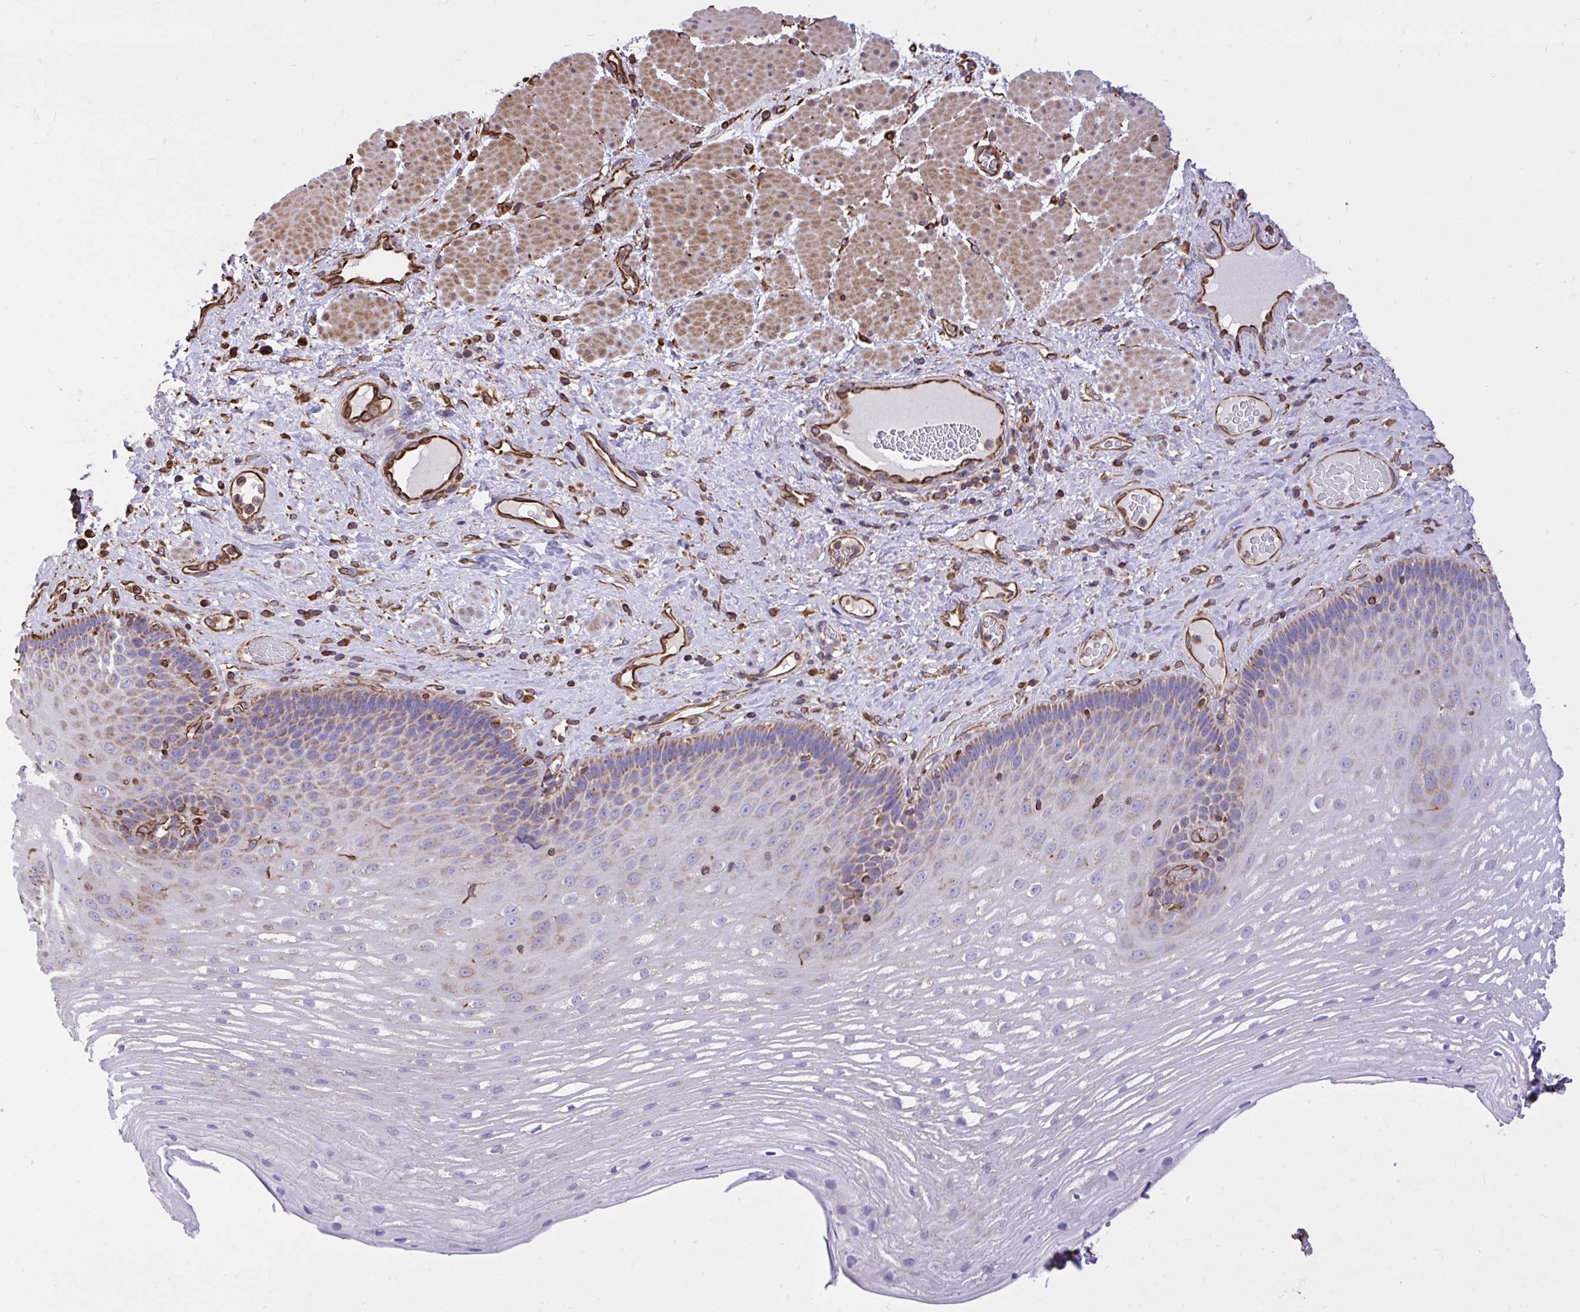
{"staining": {"intensity": "moderate", "quantity": "25%-75%", "location": "cytoplasmic/membranous"}, "tissue": "esophagus", "cell_type": "Squamous epithelial cells", "image_type": "normal", "snomed": [{"axis": "morphology", "description": "Normal tissue, NOS"}, {"axis": "topography", "description": "Esophagus"}], "caption": "This photomicrograph demonstrates IHC staining of unremarkable esophagus, with medium moderate cytoplasmic/membranous expression in approximately 25%-75% of squamous epithelial cells.", "gene": "RNF103", "patient": {"sex": "male", "age": 62}}